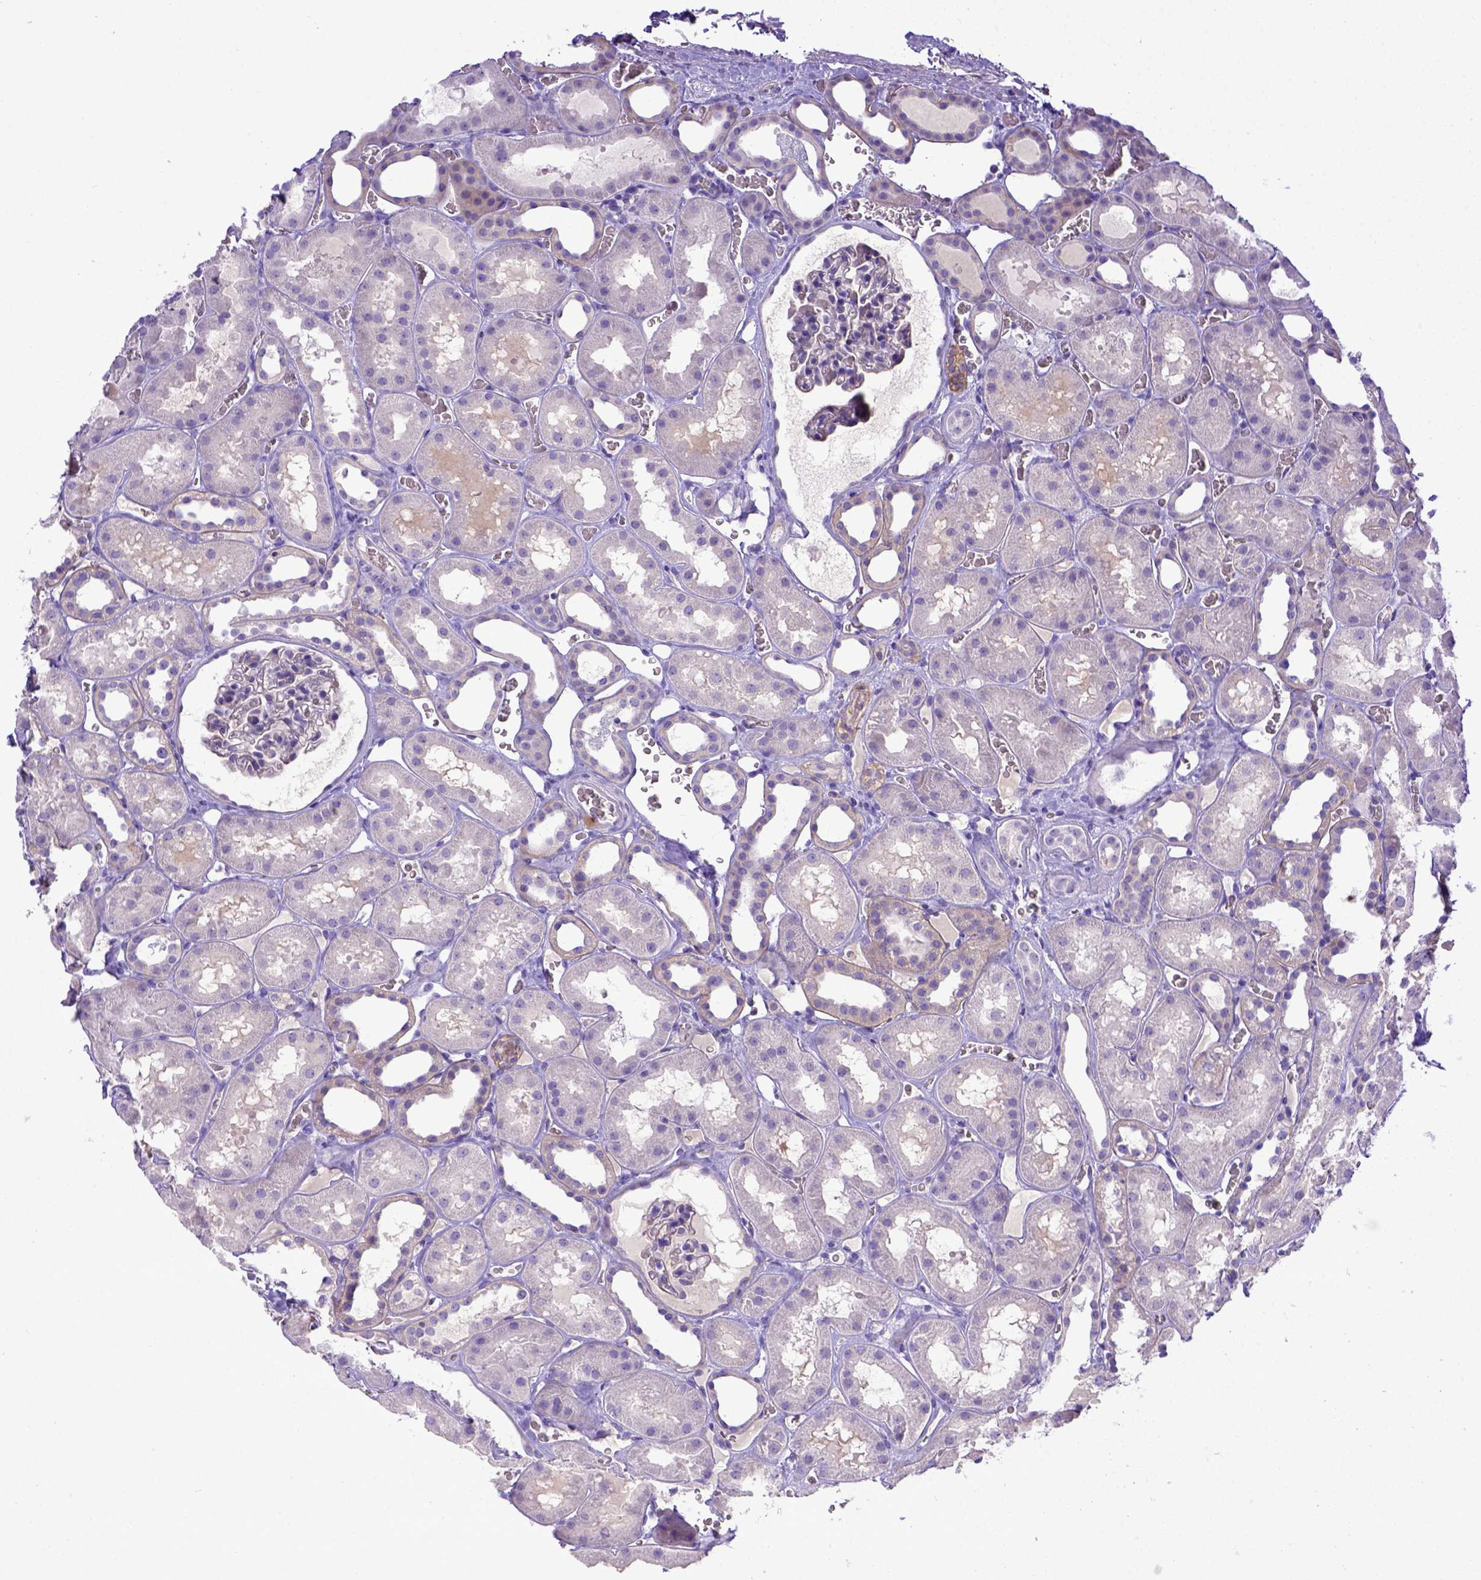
{"staining": {"intensity": "negative", "quantity": "none", "location": "none"}, "tissue": "kidney", "cell_type": "Cells in glomeruli", "image_type": "normal", "snomed": [{"axis": "morphology", "description": "Normal tissue, NOS"}, {"axis": "topography", "description": "Kidney"}], "caption": "Immunohistochemistry micrograph of normal kidney stained for a protein (brown), which displays no expression in cells in glomeruli. (Brightfield microscopy of DAB immunohistochemistry (IHC) at high magnification).", "gene": "BTN1A1", "patient": {"sex": "female", "age": 41}}